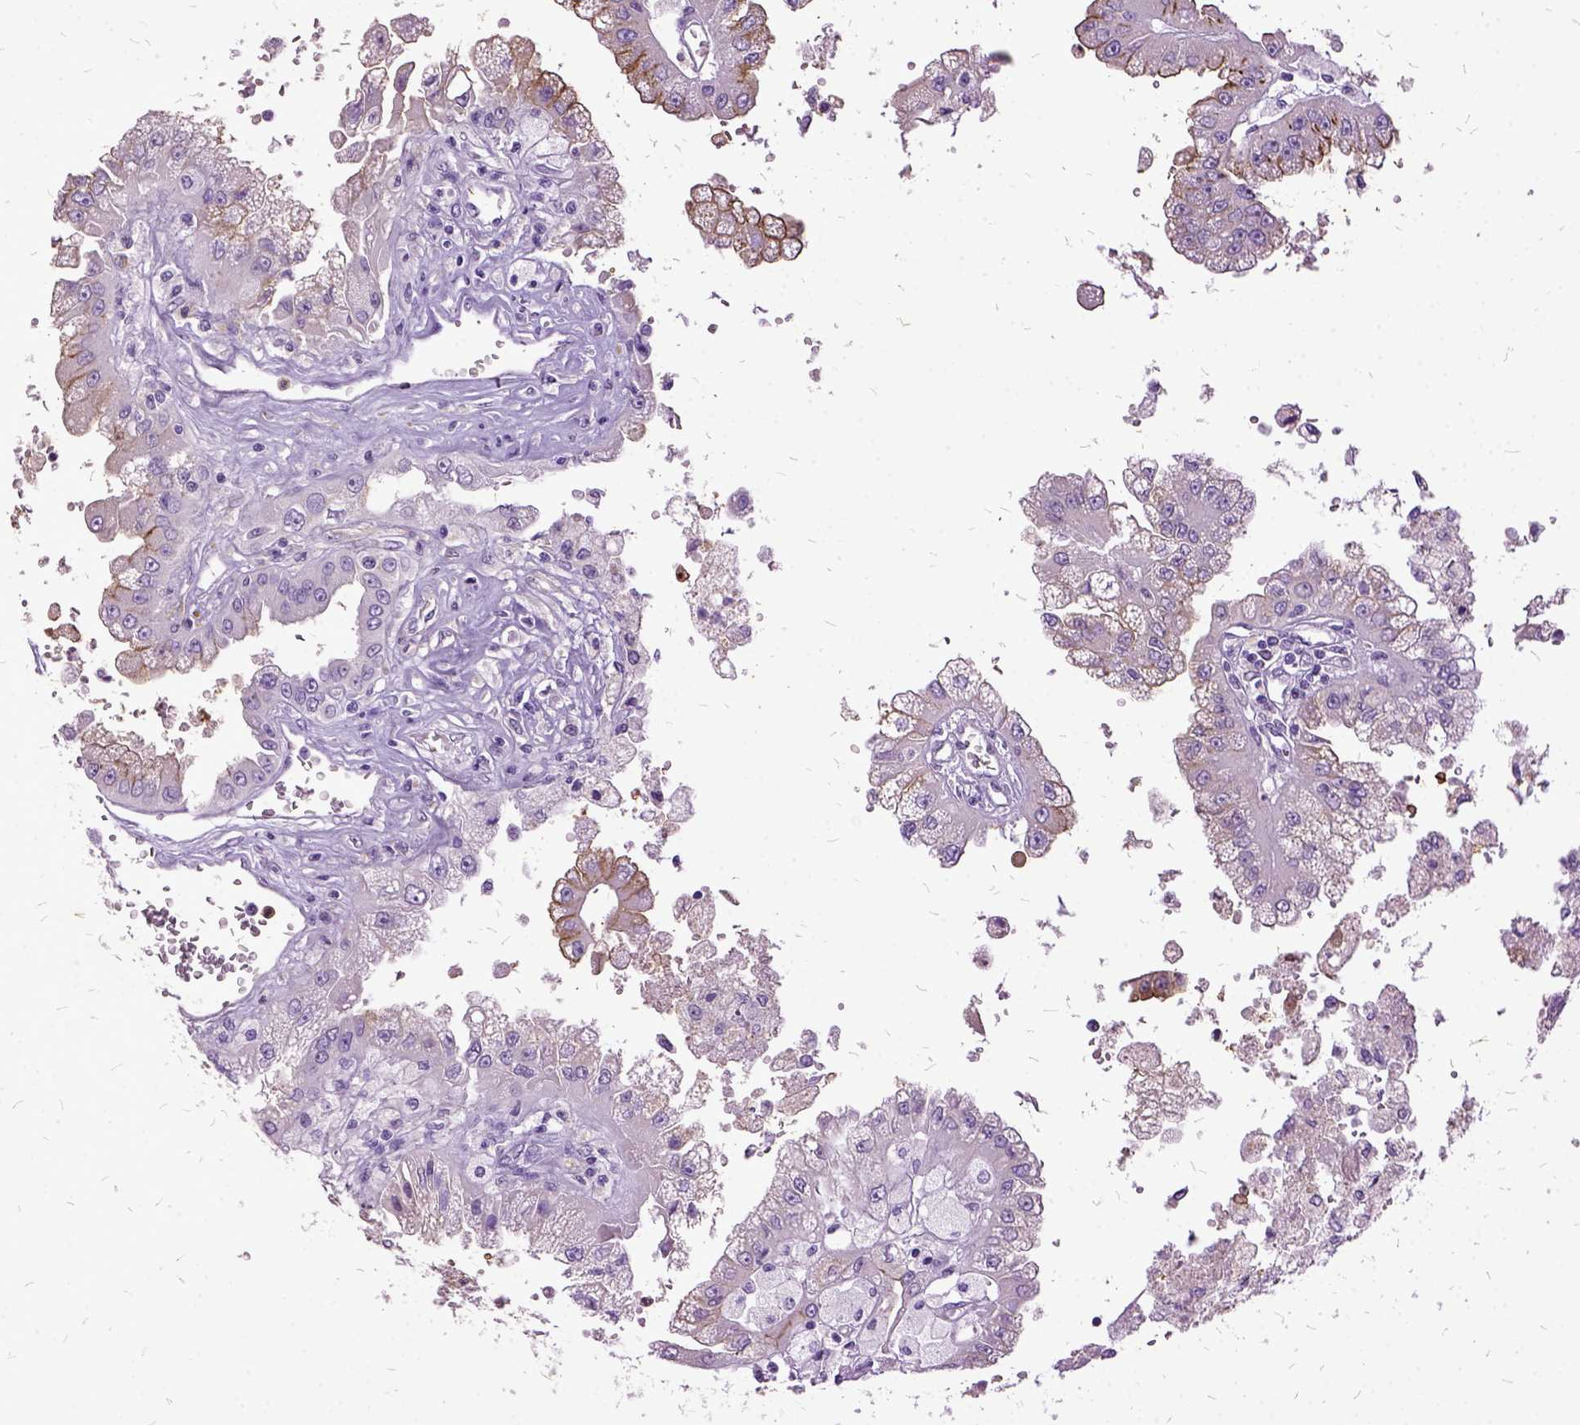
{"staining": {"intensity": "strong", "quantity": "25%-75%", "location": "cytoplasmic/membranous"}, "tissue": "renal cancer", "cell_type": "Tumor cells", "image_type": "cancer", "snomed": [{"axis": "morphology", "description": "Adenocarcinoma, NOS"}, {"axis": "topography", "description": "Kidney"}], "caption": "IHC photomicrograph of human renal cancer (adenocarcinoma) stained for a protein (brown), which shows high levels of strong cytoplasmic/membranous staining in about 25%-75% of tumor cells.", "gene": "MME", "patient": {"sex": "male", "age": 58}}